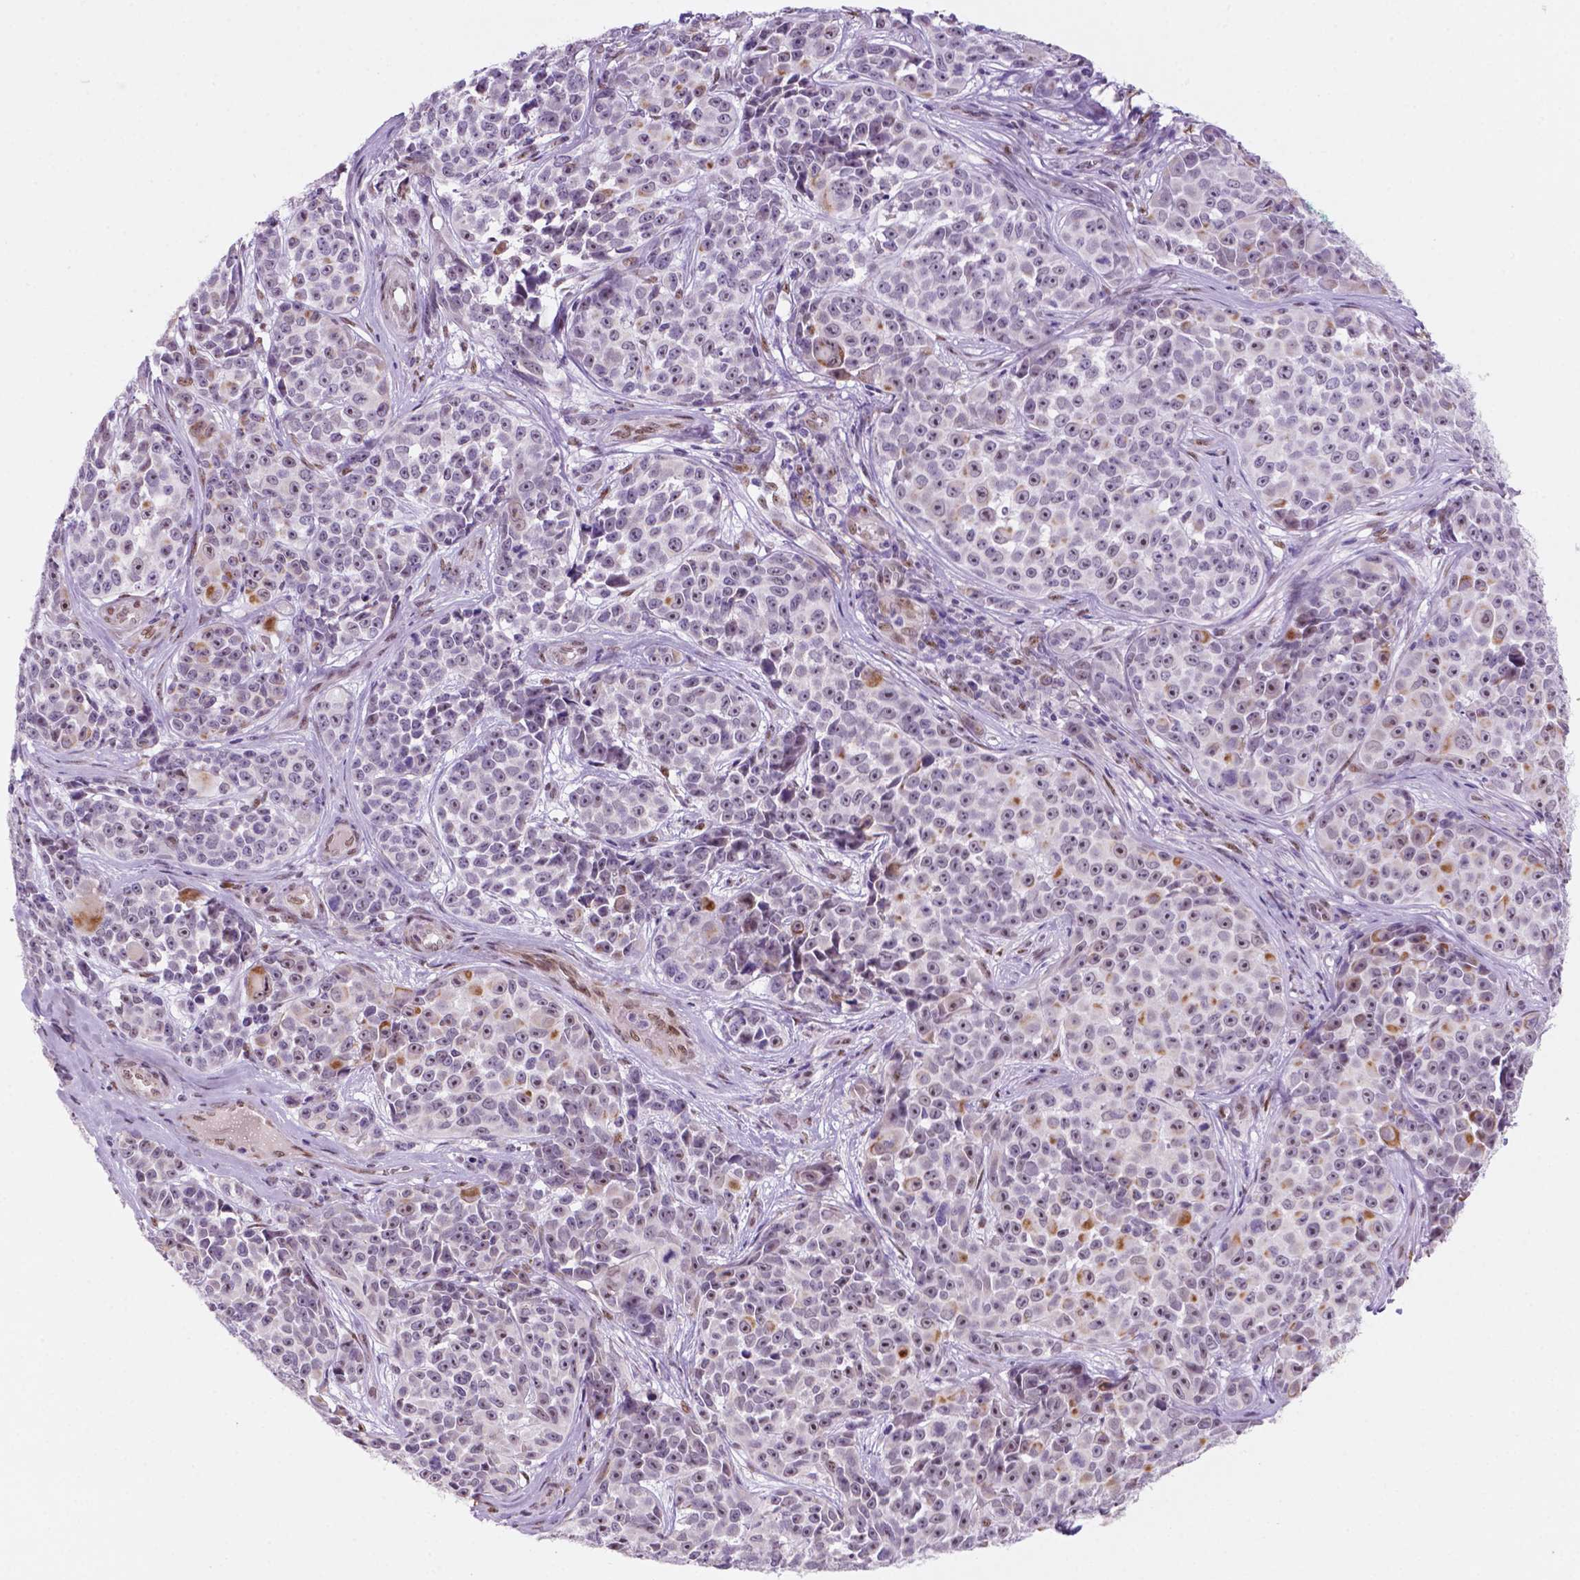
{"staining": {"intensity": "moderate", "quantity": "<25%", "location": "nuclear"}, "tissue": "melanoma", "cell_type": "Tumor cells", "image_type": "cancer", "snomed": [{"axis": "morphology", "description": "Malignant melanoma, NOS"}, {"axis": "topography", "description": "Skin"}], "caption": "This histopathology image shows malignant melanoma stained with immunohistochemistry to label a protein in brown. The nuclear of tumor cells show moderate positivity for the protein. Nuclei are counter-stained blue.", "gene": "C18orf21", "patient": {"sex": "female", "age": 88}}